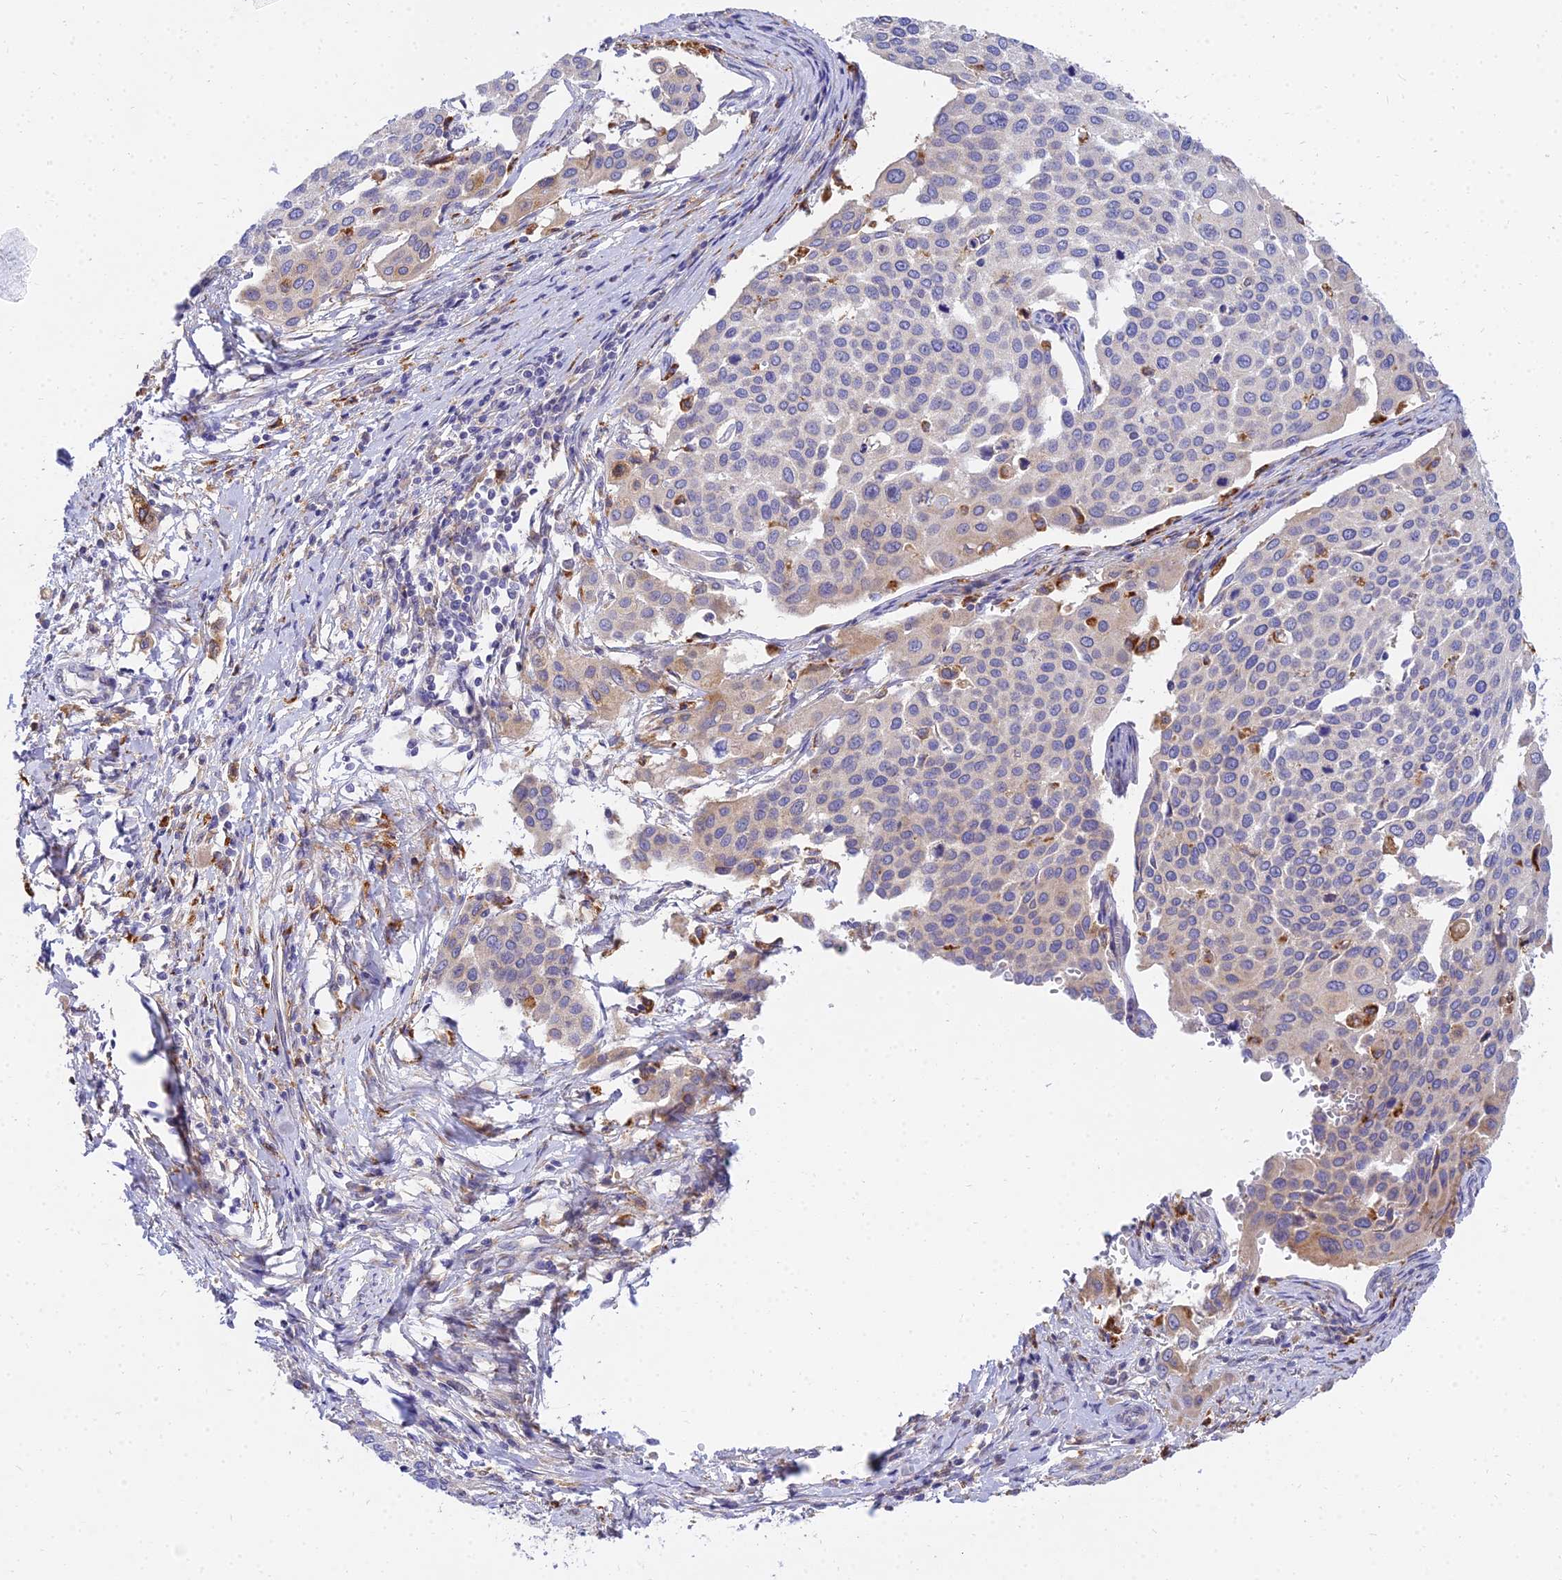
{"staining": {"intensity": "negative", "quantity": "none", "location": "none"}, "tissue": "cervical cancer", "cell_type": "Tumor cells", "image_type": "cancer", "snomed": [{"axis": "morphology", "description": "Squamous cell carcinoma, NOS"}, {"axis": "topography", "description": "Cervix"}], "caption": "Immunohistochemistry (IHC) of cervical squamous cell carcinoma demonstrates no positivity in tumor cells.", "gene": "ARL8B", "patient": {"sex": "female", "age": 44}}